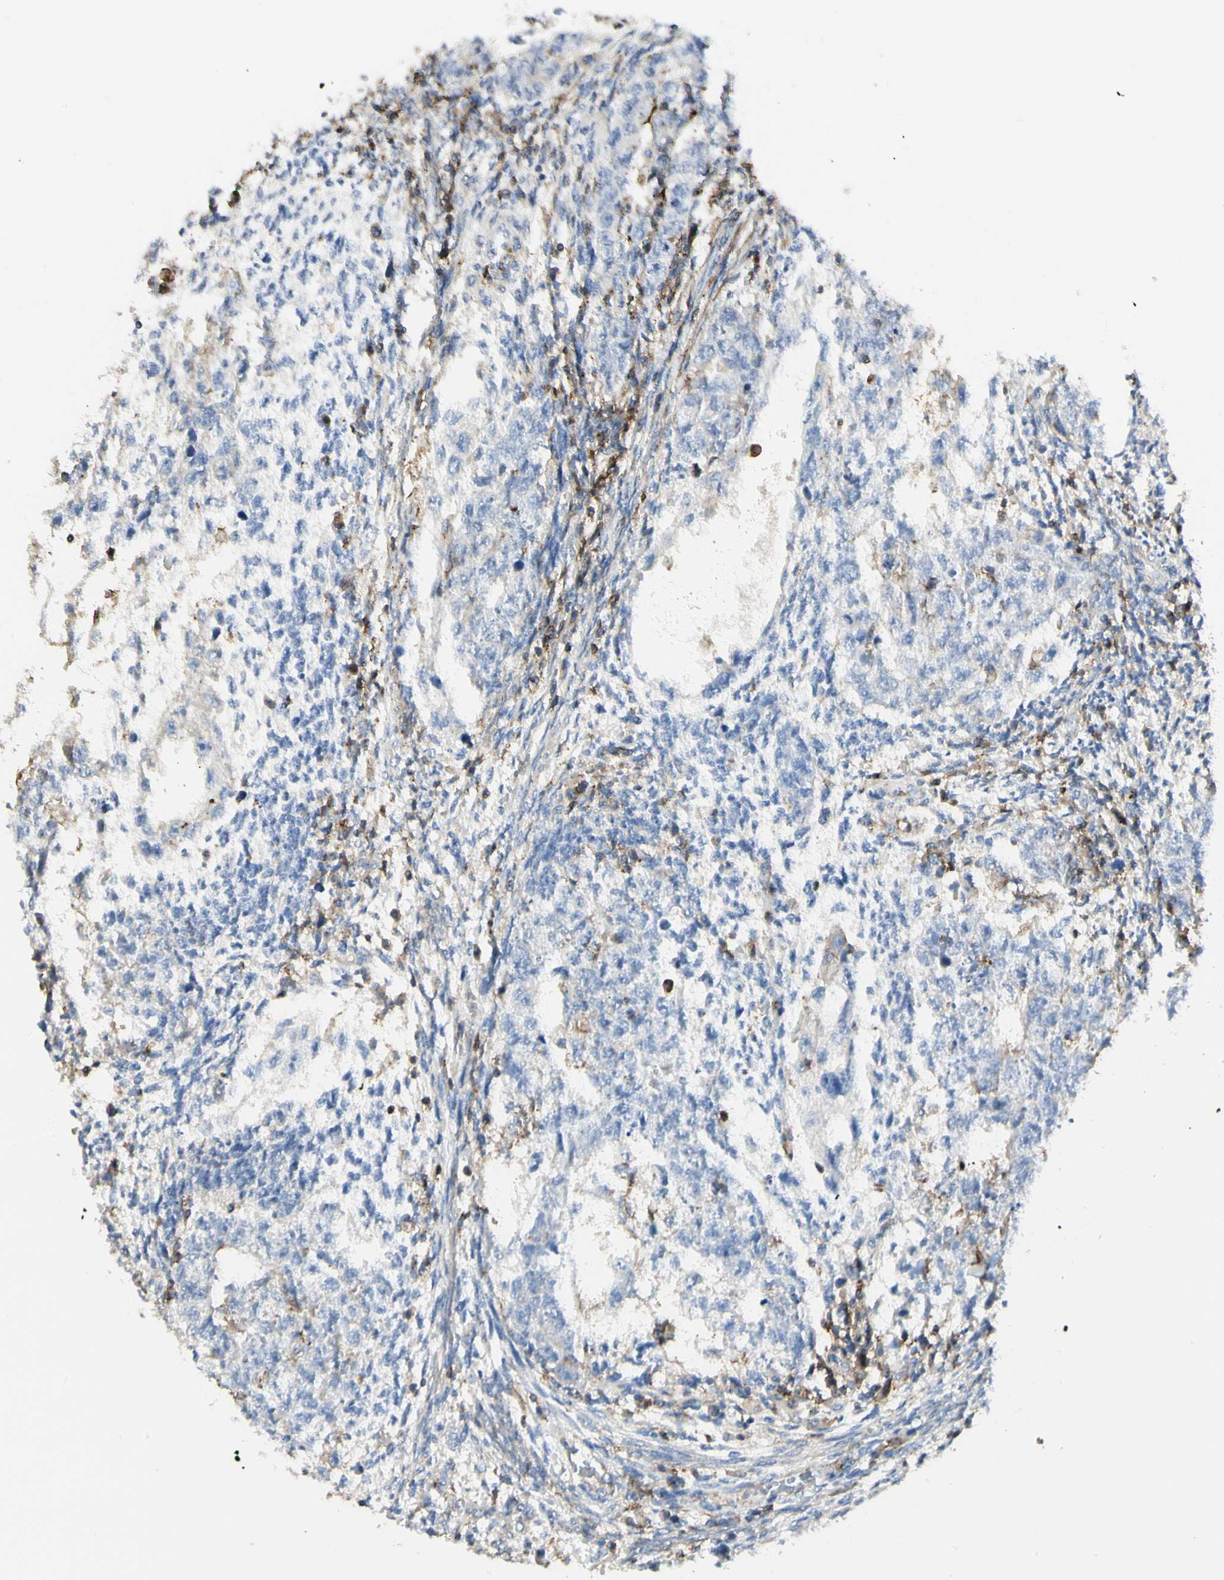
{"staining": {"intensity": "weak", "quantity": "<25%", "location": "cytoplasmic/membranous"}, "tissue": "testis cancer", "cell_type": "Tumor cells", "image_type": "cancer", "snomed": [{"axis": "morphology", "description": "Normal tissue, NOS"}, {"axis": "morphology", "description": "Carcinoma, Embryonal, NOS"}, {"axis": "topography", "description": "Testis"}], "caption": "An image of human testis cancer is negative for staining in tumor cells.", "gene": "CLEC2B", "patient": {"sex": "male", "age": 36}}